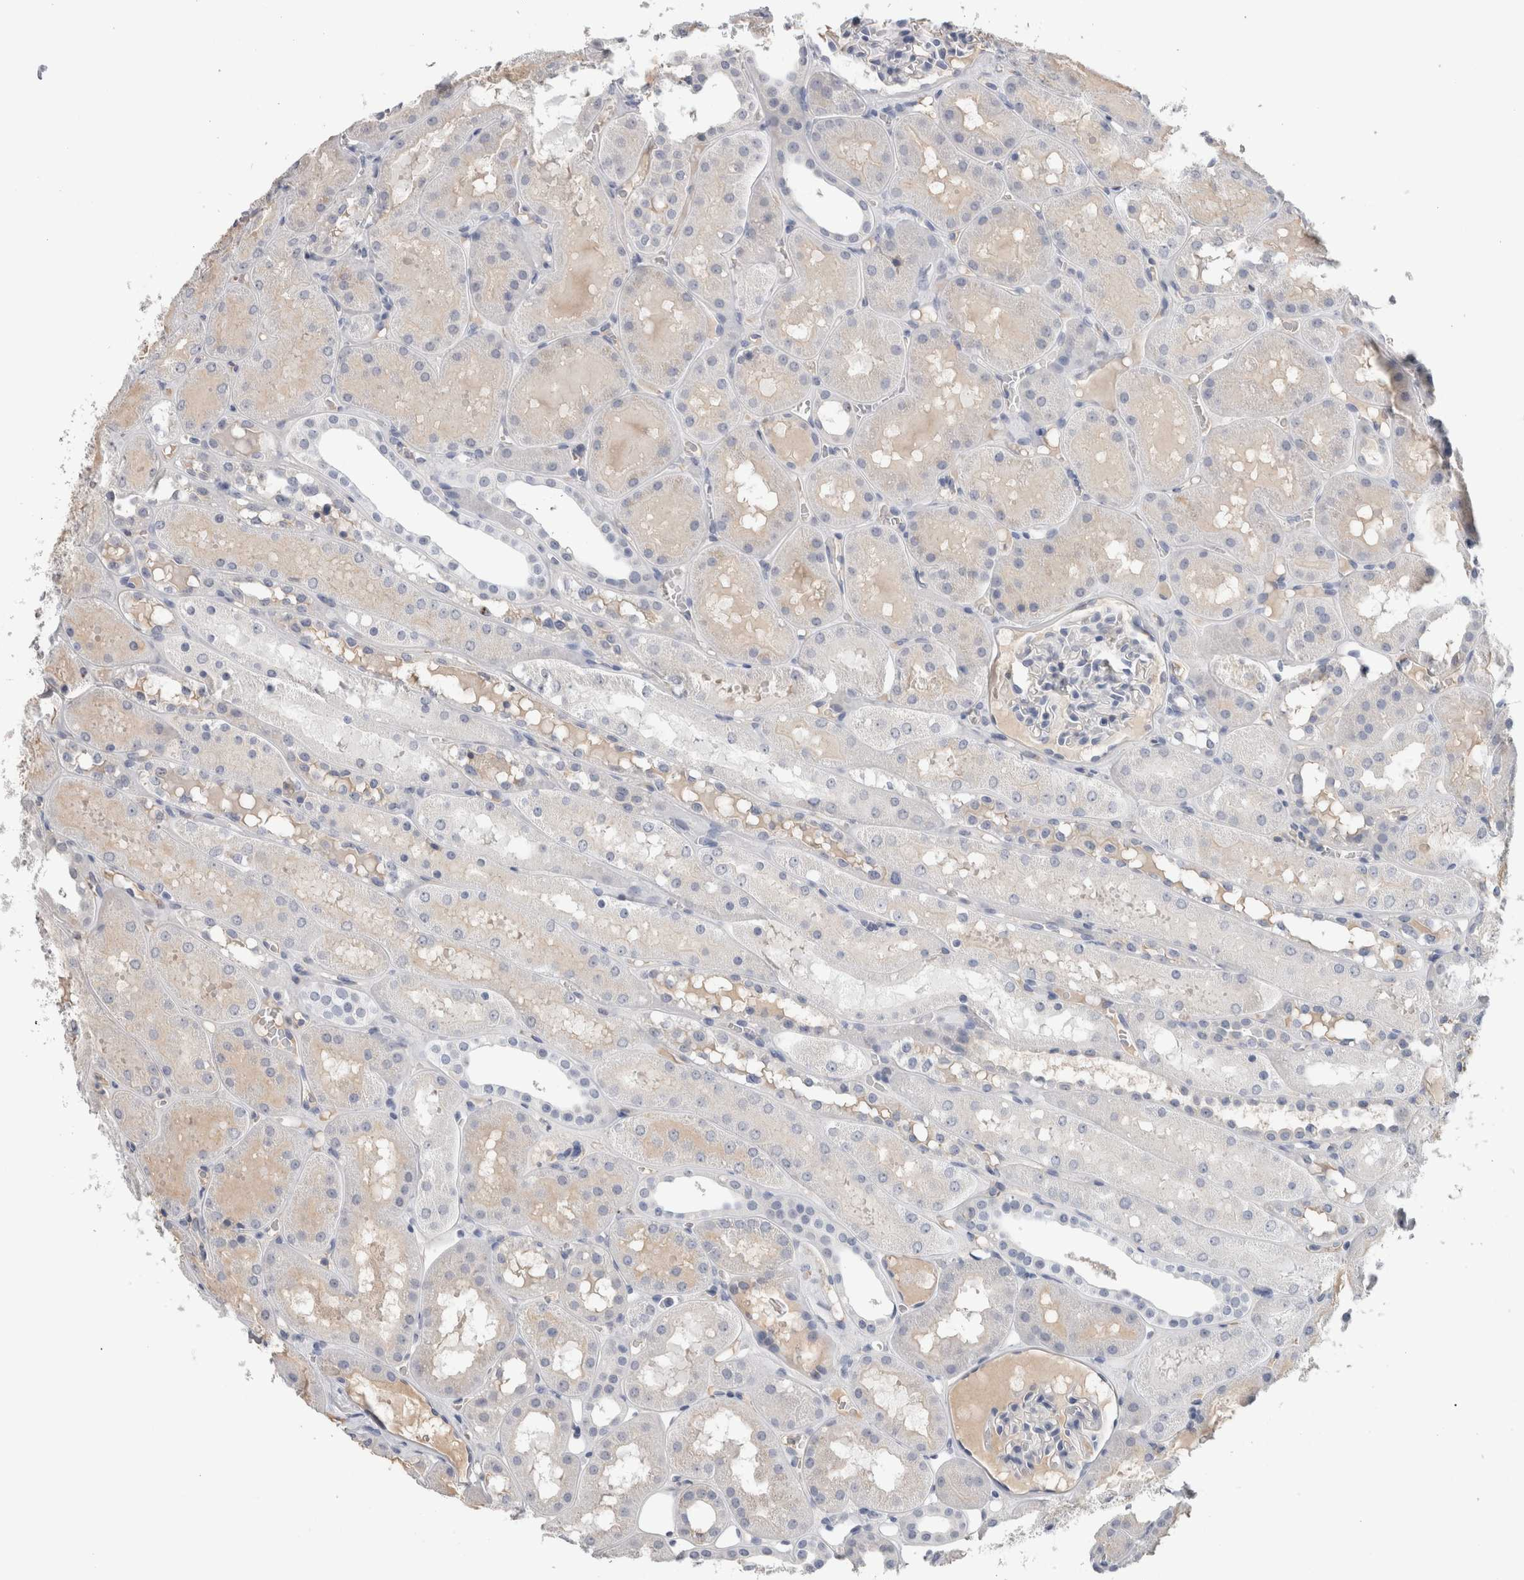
{"staining": {"intensity": "negative", "quantity": "none", "location": "none"}, "tissue": "kidney", "cell_type": "Cells in glomeruli", "image_type": "normal", "snomed": [{"axis": "morphology", "description": "Normal tissue, NOS"}, {"axis": "topography", "description": "Kidney"}, {"axis": "topography", "description": "Urinary bladder"}], "caption": "This is a photomicrograph of immunohistochemistry staining of benign kidney, which shows no staining in cells in glomeruli.", "gene": "FABP4", "patient": {"sex": "male", "age": 16}}